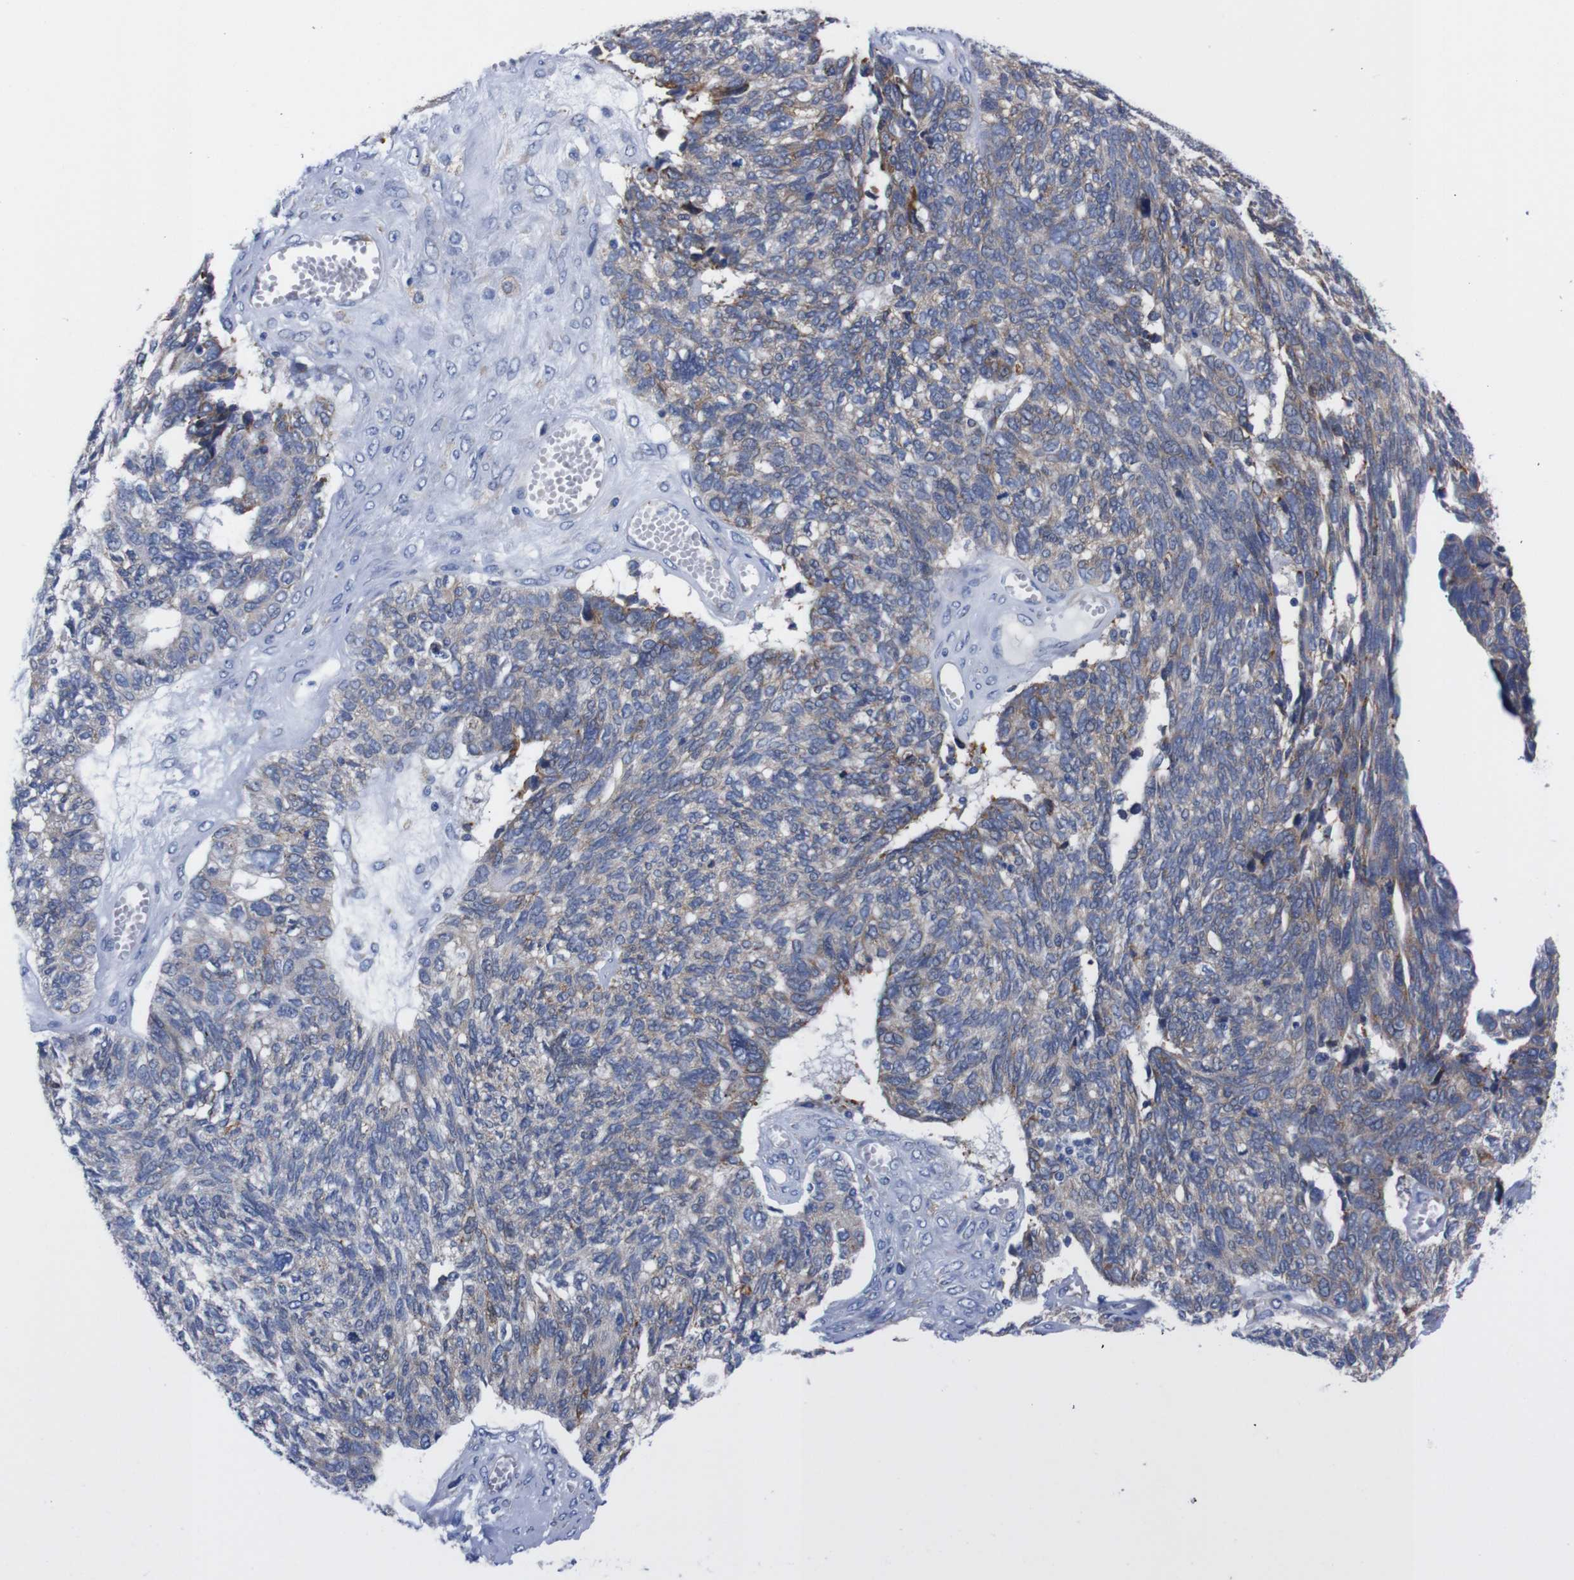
{"staining": {"intensity": "weak", "quantity": "<25%", "location": "cytoplasmic/membranous"}, "tissue": "ovarian cancer", "cell_type": "Tumor cells", "image_type": "cancer", "snomed": [{"axis": "morphology", "description": "Cystadenocarcinoma, serous, NOS"}, {"axis": "topography", "description": "Ovary"}], "caption": "Immunohistochemistry micrograph of human ovarian cancer stained for a protein (brown), which reveals no expression in tumor cells.", "gene": "NEBL", "patient": {"sex": "female", "age": 79}}